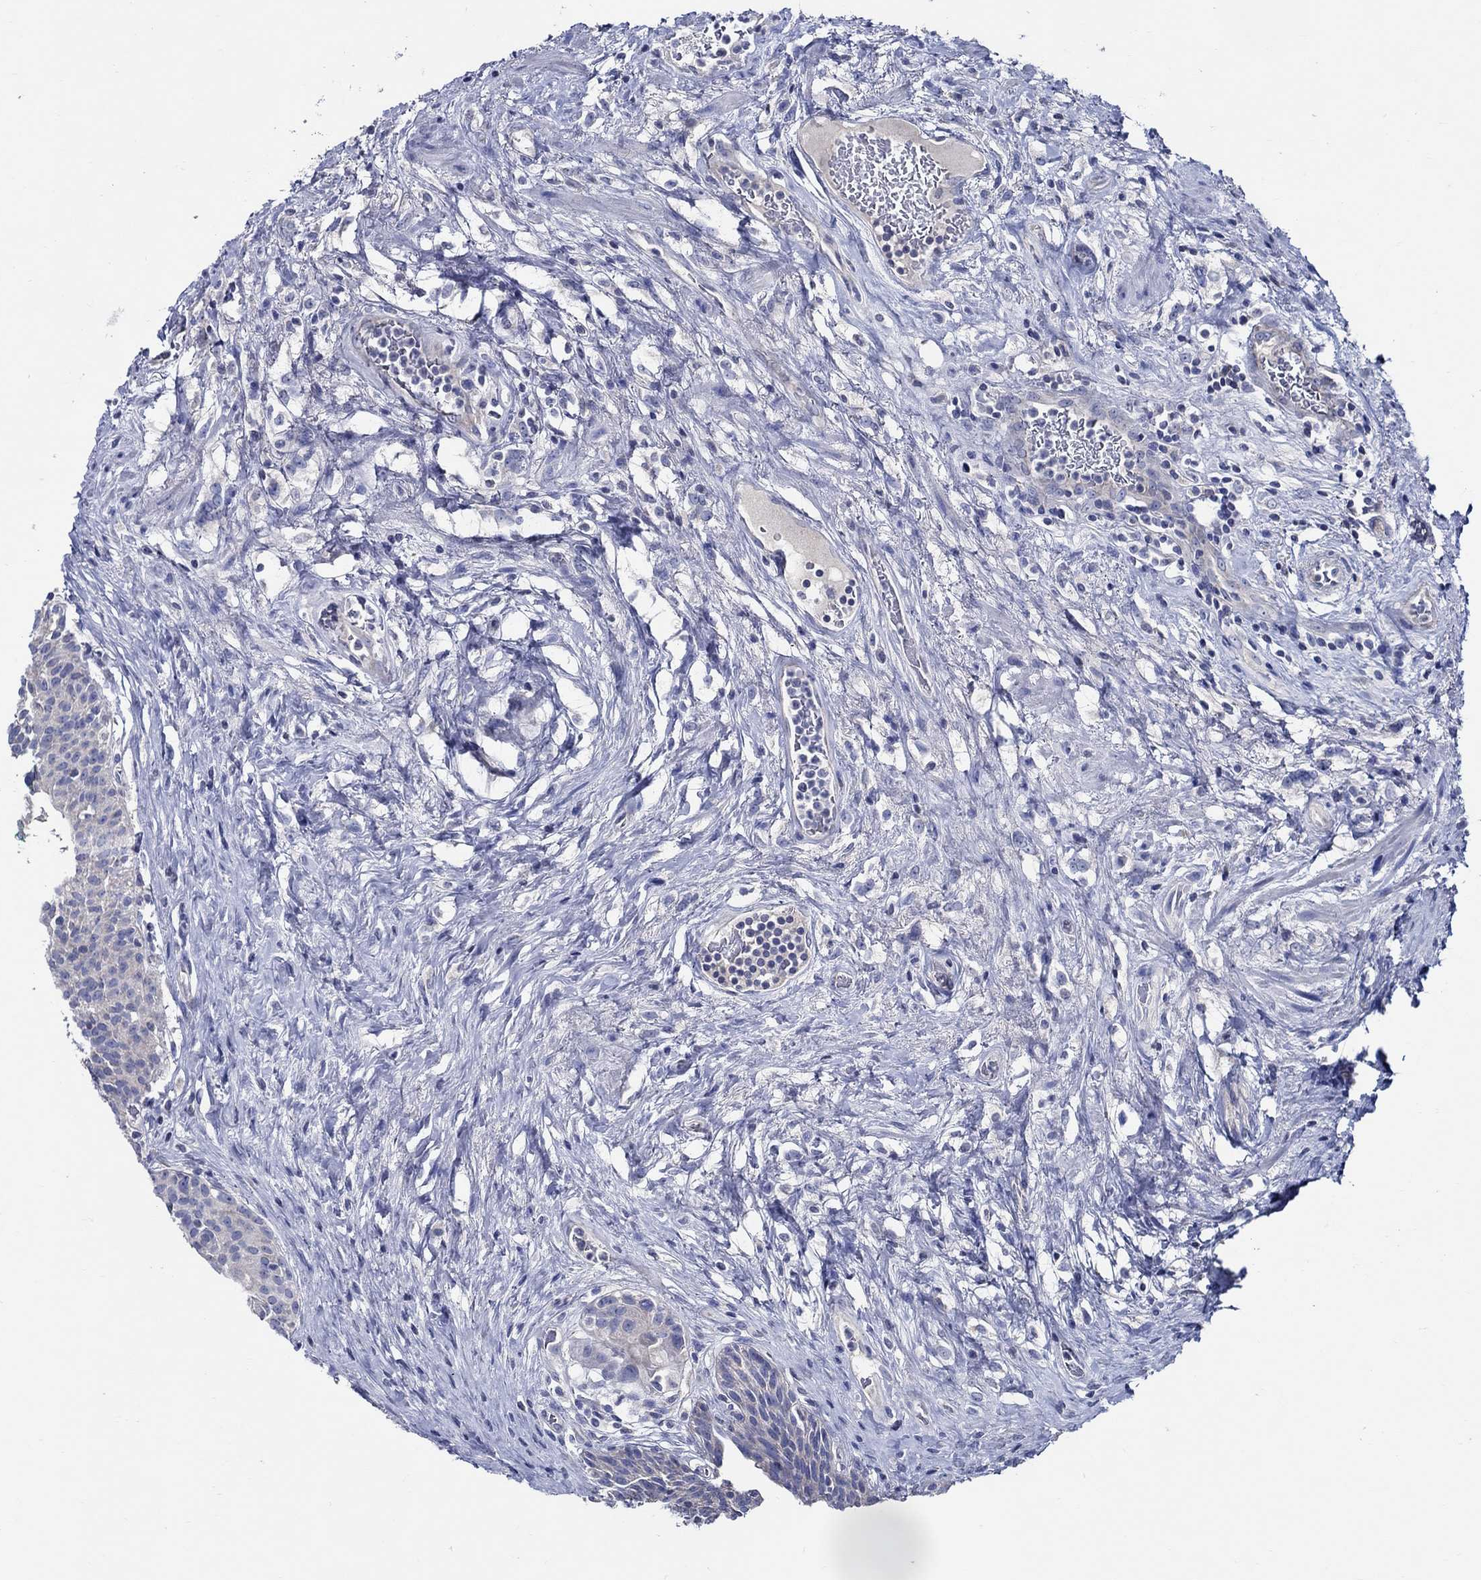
{"staining": {"intensity": "negative", "quantity": "none", "location": "none"}, "tissue": "urothelial cancer", "cell_type": "Tumor cells", "image_type": "cancer", "snomed": [{"axis": "morphology", "description": "Urothelial carcinoma, High grade"}, {"axis": "topography", "description": "Urinary bladder"}], "caption": "Immunohistochemistry image of high-grade urothelial carcinoma stained for a protein (brown), which demonstrates no positivity in tumor cells. (DAB (3,3'-diaminobenzidine) immunohistochemistry, high magnification).", "gene": "SKOR1", "patient": {"sex": "male", "age": 79}}